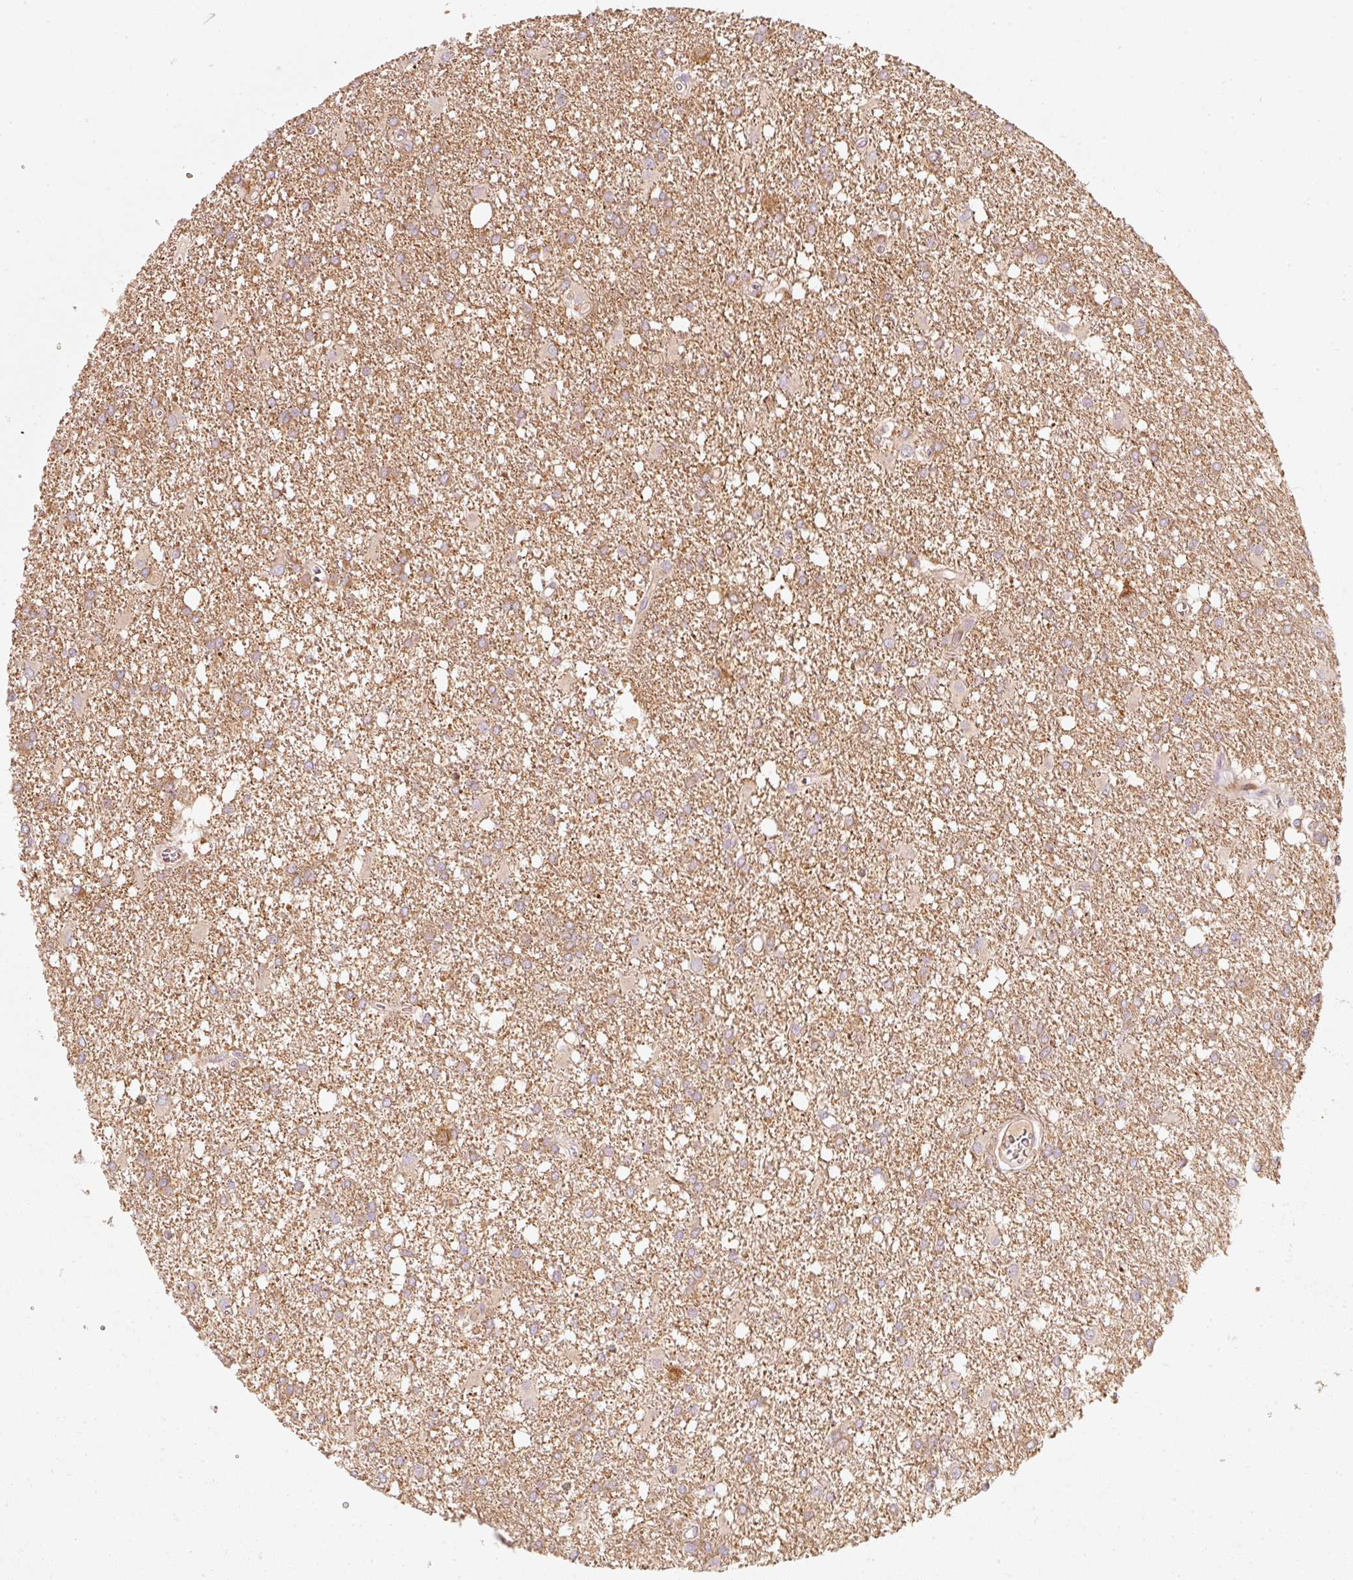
{"staining": {"intensity": "moderate", "quantity": ">75%", "location": "cytoplasmic/membranous"}, "tissue": "glioma", "cell_type": "Tumor cells", "image_type": "cancer", "snomed": [{"axis": "morphology", "description": "Glioma, malignant, High grade"}, {"axis": "topography", "description": "Brain"}], "caption": "Immunohistochemistry (IHC) photomicrograph of malignant high-grade glioma stained for a protein (brown), which displays medium levels of moderate cytoplasmic/membranous positivity in about >75% of tumor cells.", "gene": "IQGAP2", "patient": {"sex": "male", "age": 48}}